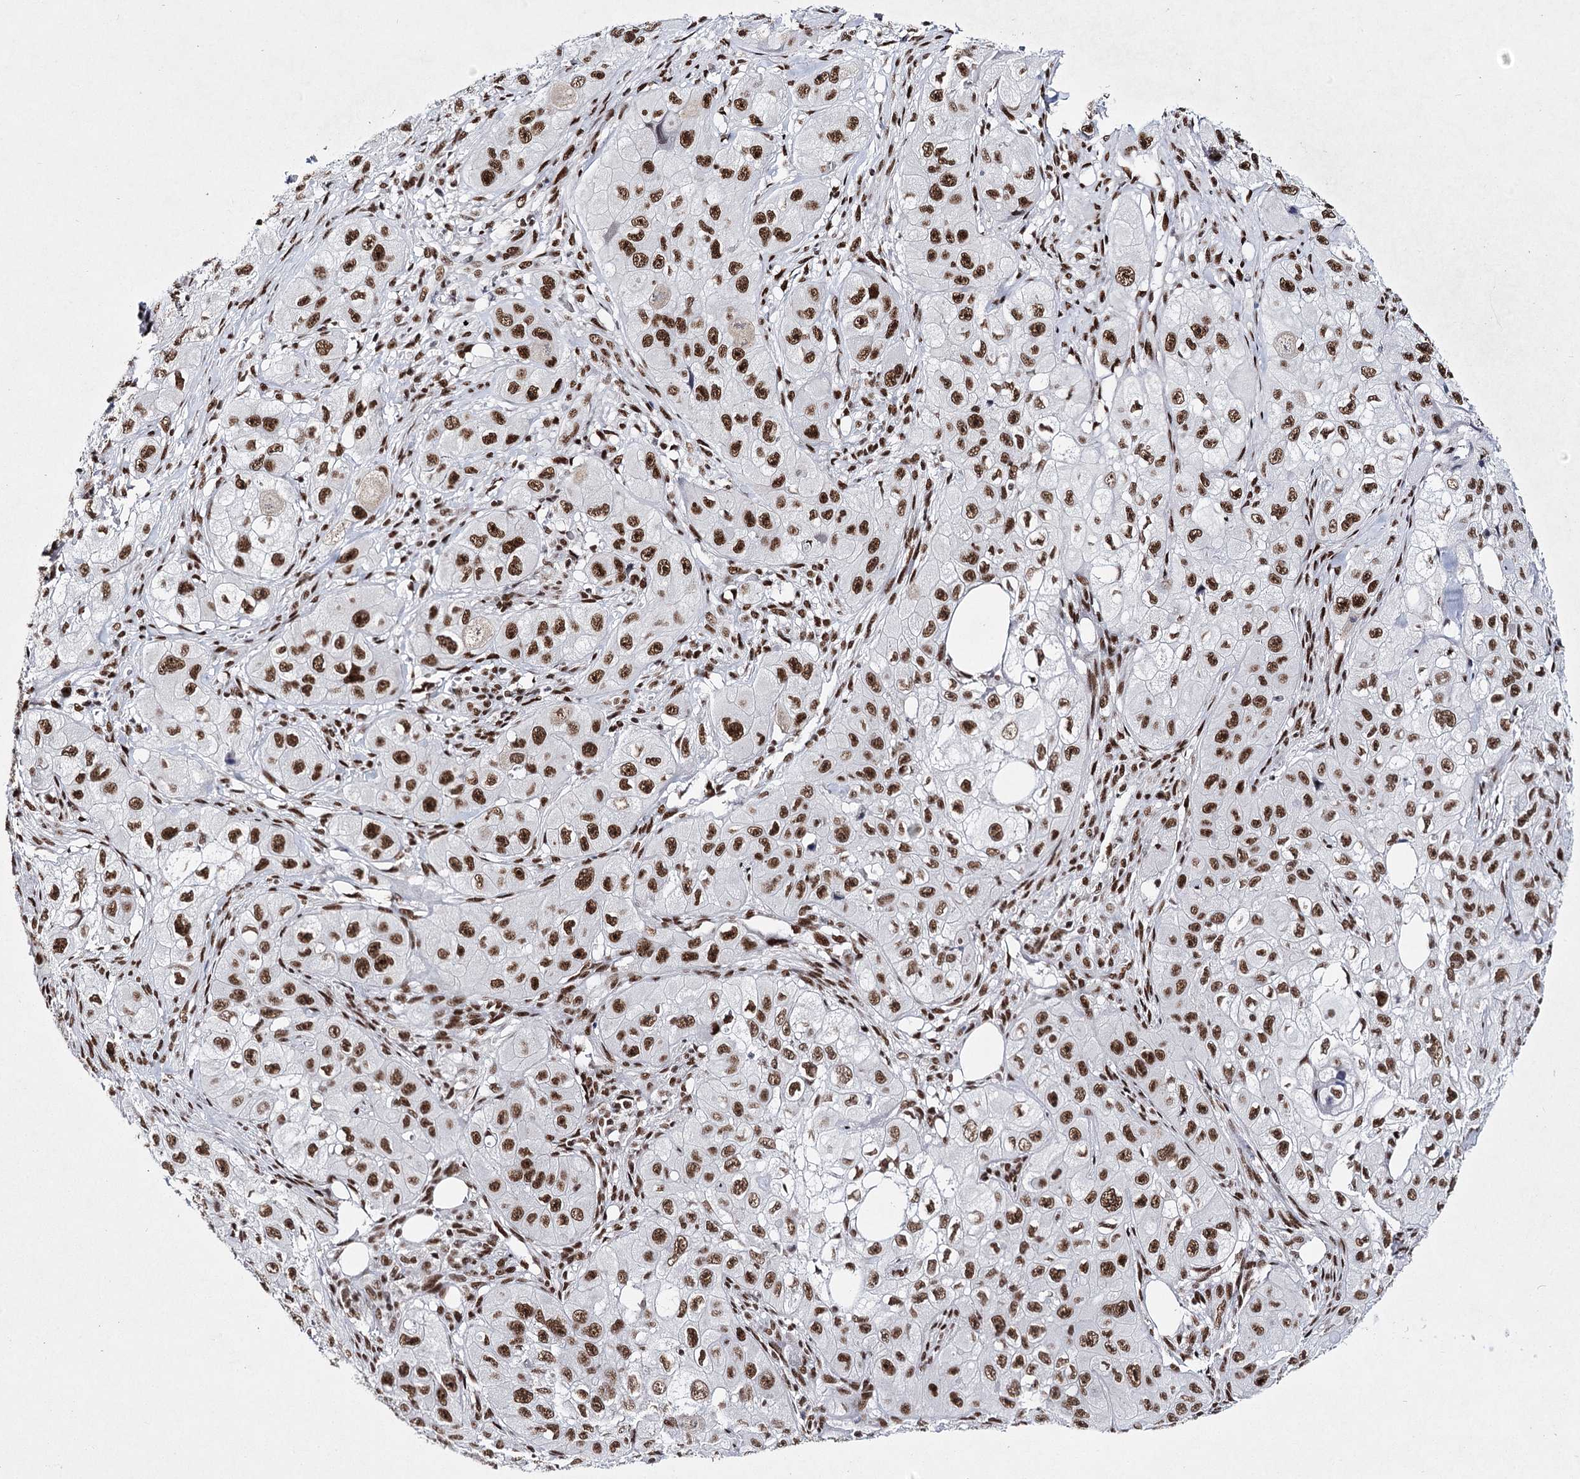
{"staining": {"intensity": "strong", "quantity": ">75%", "location": "nuclear"}, "tissue": "skin cancer", "cell_type": "Tumor cells", "image_type": "cancer", "snomed": [{"axis": "morphology", "description": "Squamous cell carcinoma, NOS"}, {"axis": "topography", "description": "Skin"}, {"axis": "topography", "description": "Subcutis"}], "caption": "Protein expression analysis of skin cancer displays strong nuclear staining in approximately >75% of tumor cells.", "gene": "SCAF8", "patient": {"sex": "male", "age": 73}}